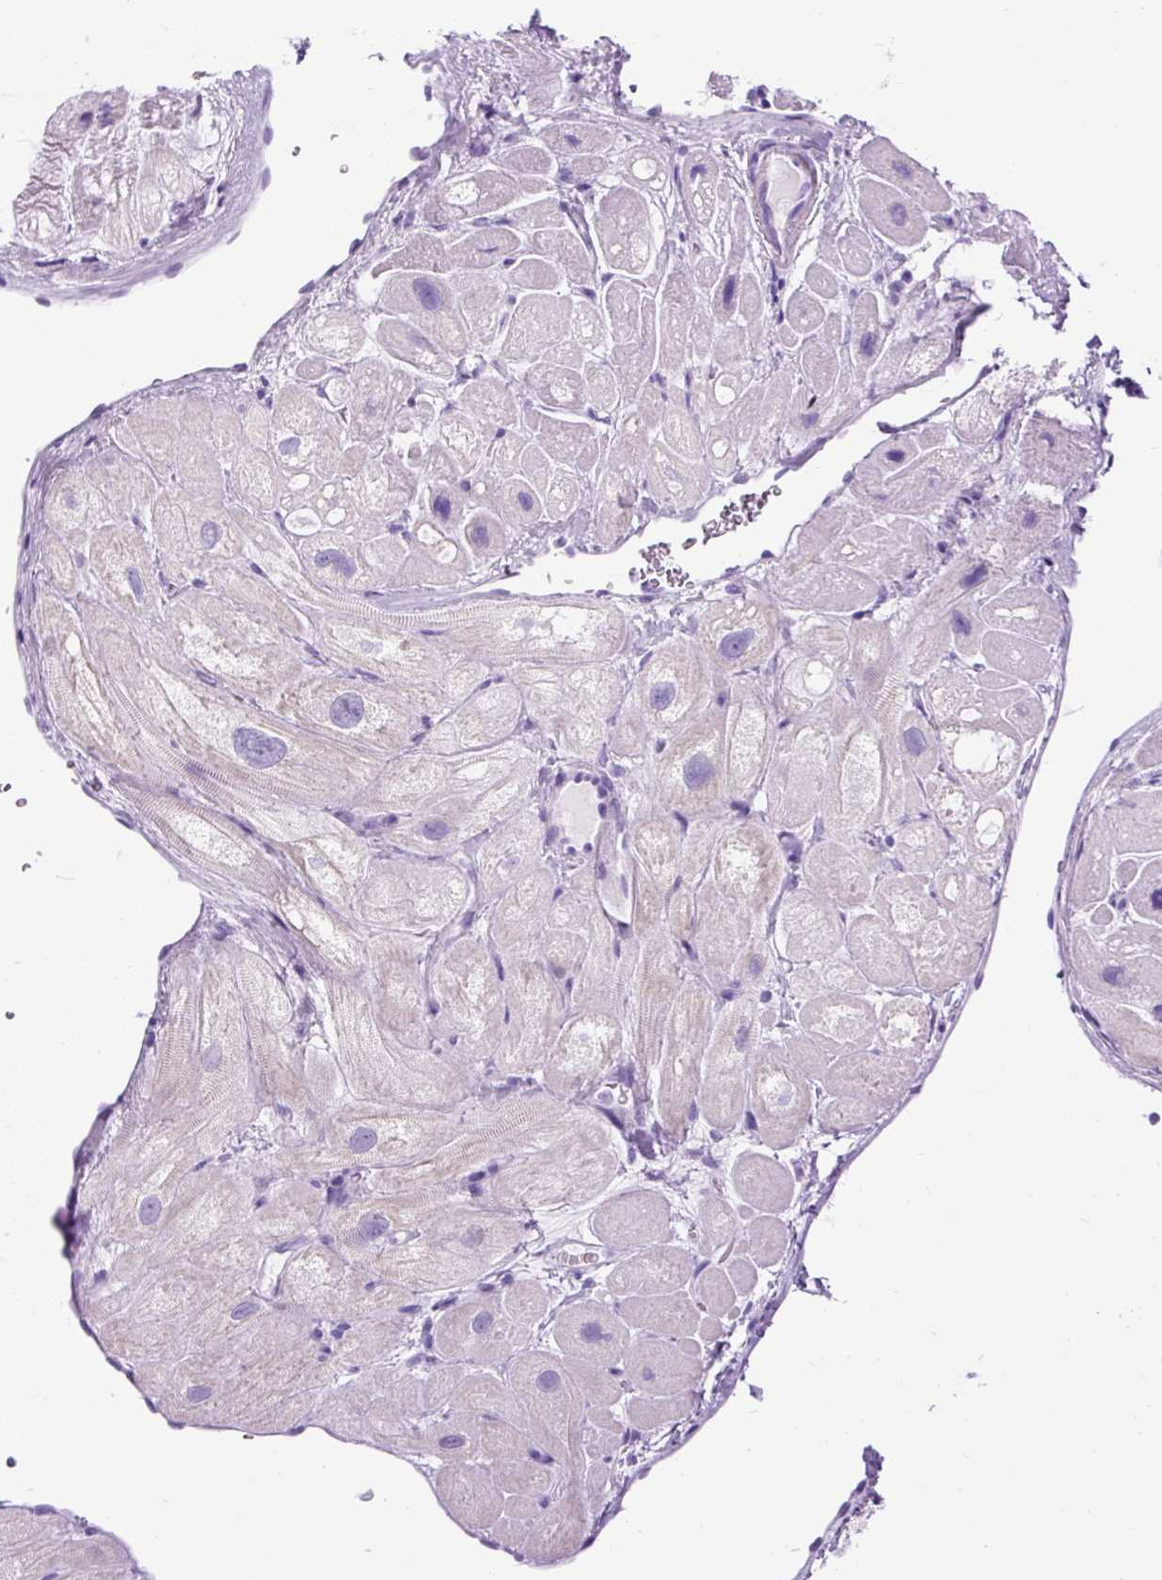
{"staining": {"intensity": "negative", "quantity": "none", "location": "none"}, "tissue": "heart muscle", "cell_type": "Cardiomyocytes", "image_type": "normal", "snomed": [{"axis": "morphology", "description": "Normal tissue, NOS"}, {"axis": "topography", "description": "Heart"}], "caption": "Unremarkable heart muscle was stained to show a protein in brown. There is no significant positivity in cardiomyocytes. (DAB immunohistochemistry with hematoxylin counter stain).", "gene": "RACGAP1", "patient": {"sex": "male", "age": 49}}